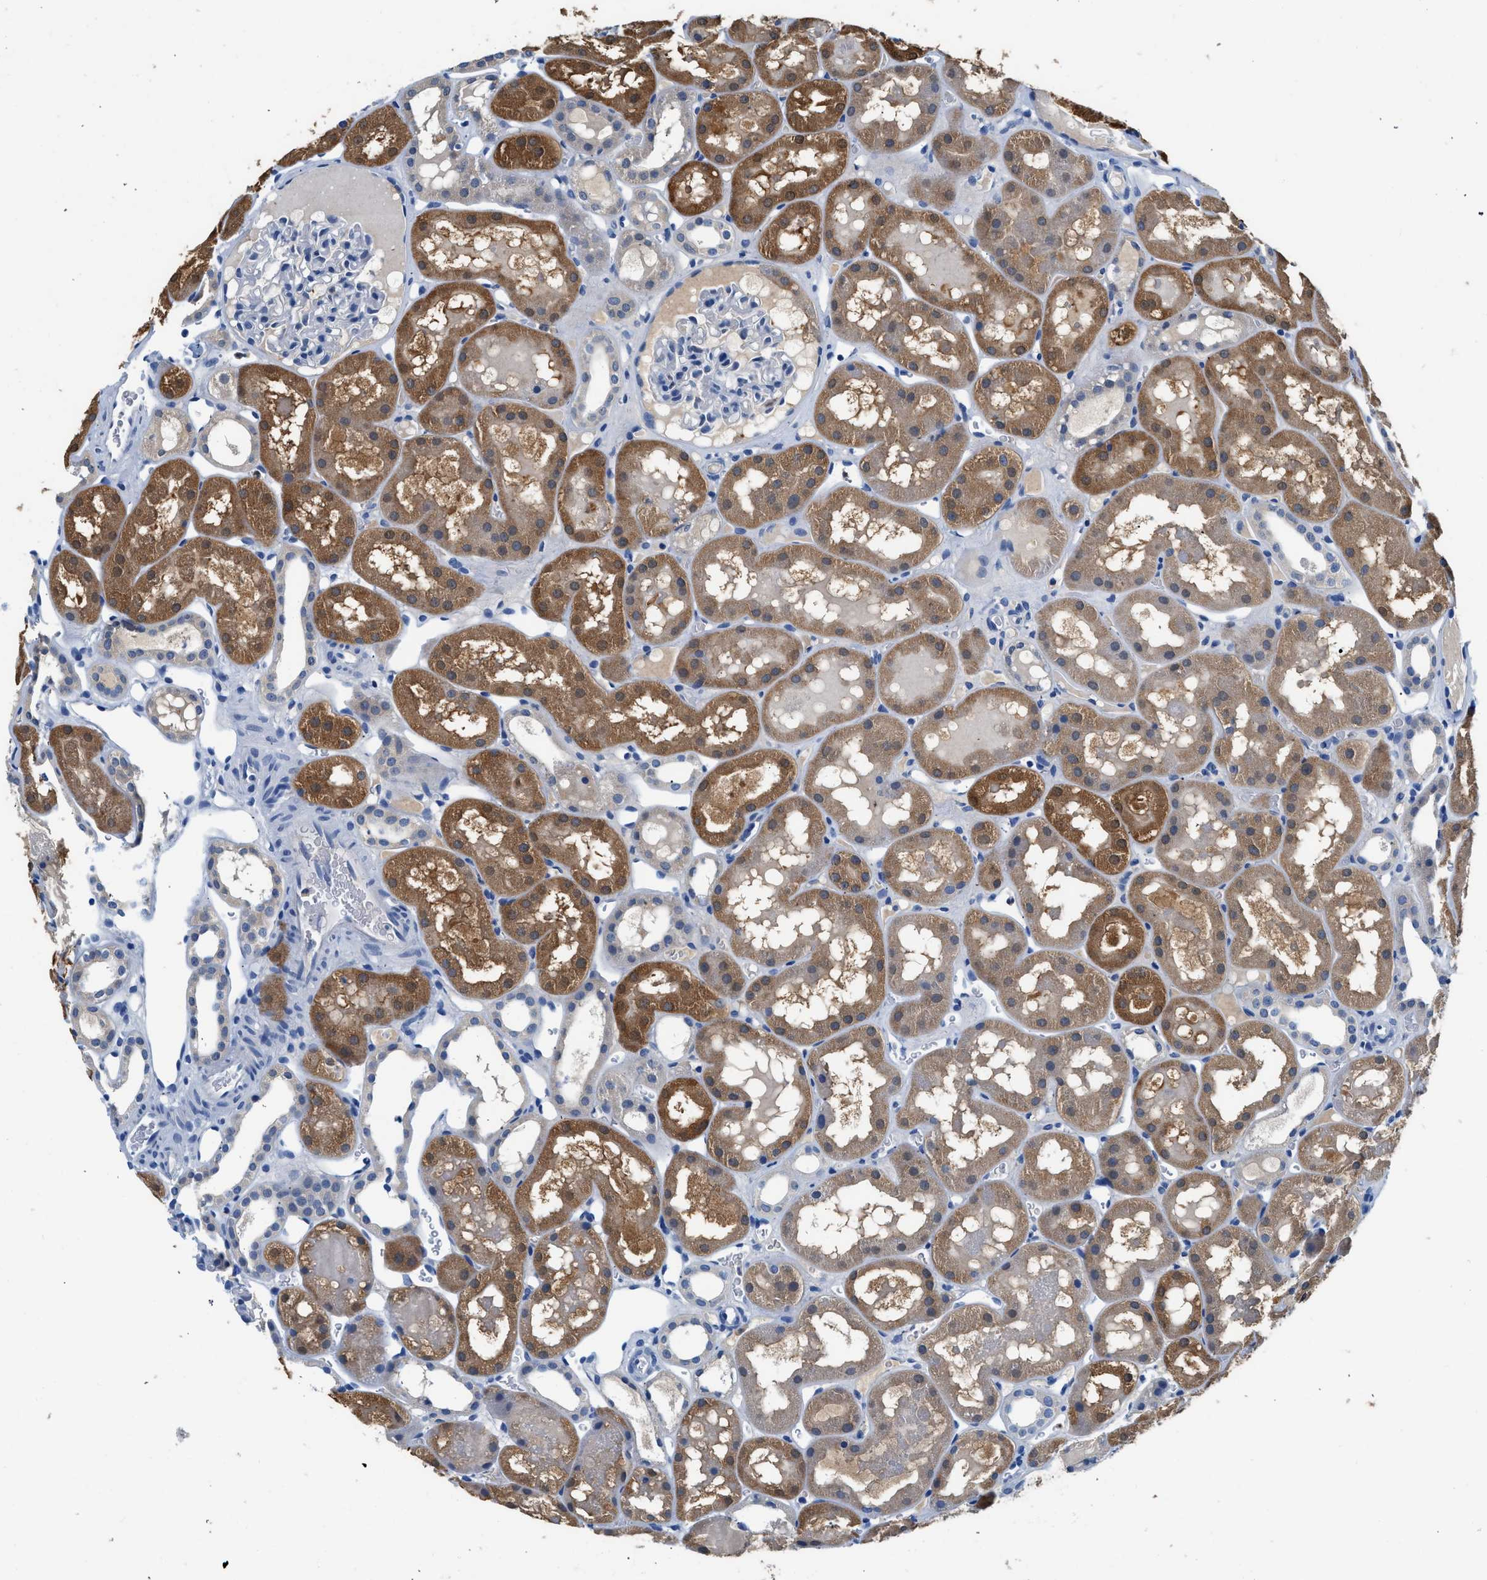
{"staining": {"intensity": "negative", "quantity": "none", "location": "none"}, "tissue": "kidney", "cell_type": "Cells in glomeruli", "image_type": "normal", "snomed": [{"axis": "morphology", "description": "Normal tissue, NOS"}, {"axis": "topography", "description": "Kidney"}, {"axis": "topography", "description": "Urinary bladder"}], "caption": "This is an immunohistochemistry histopathology image of benign kidney. There is no positivity in cells in glomeruli.", "gene": "FADS6", "patient": {"sex": "male", "age": 16}}